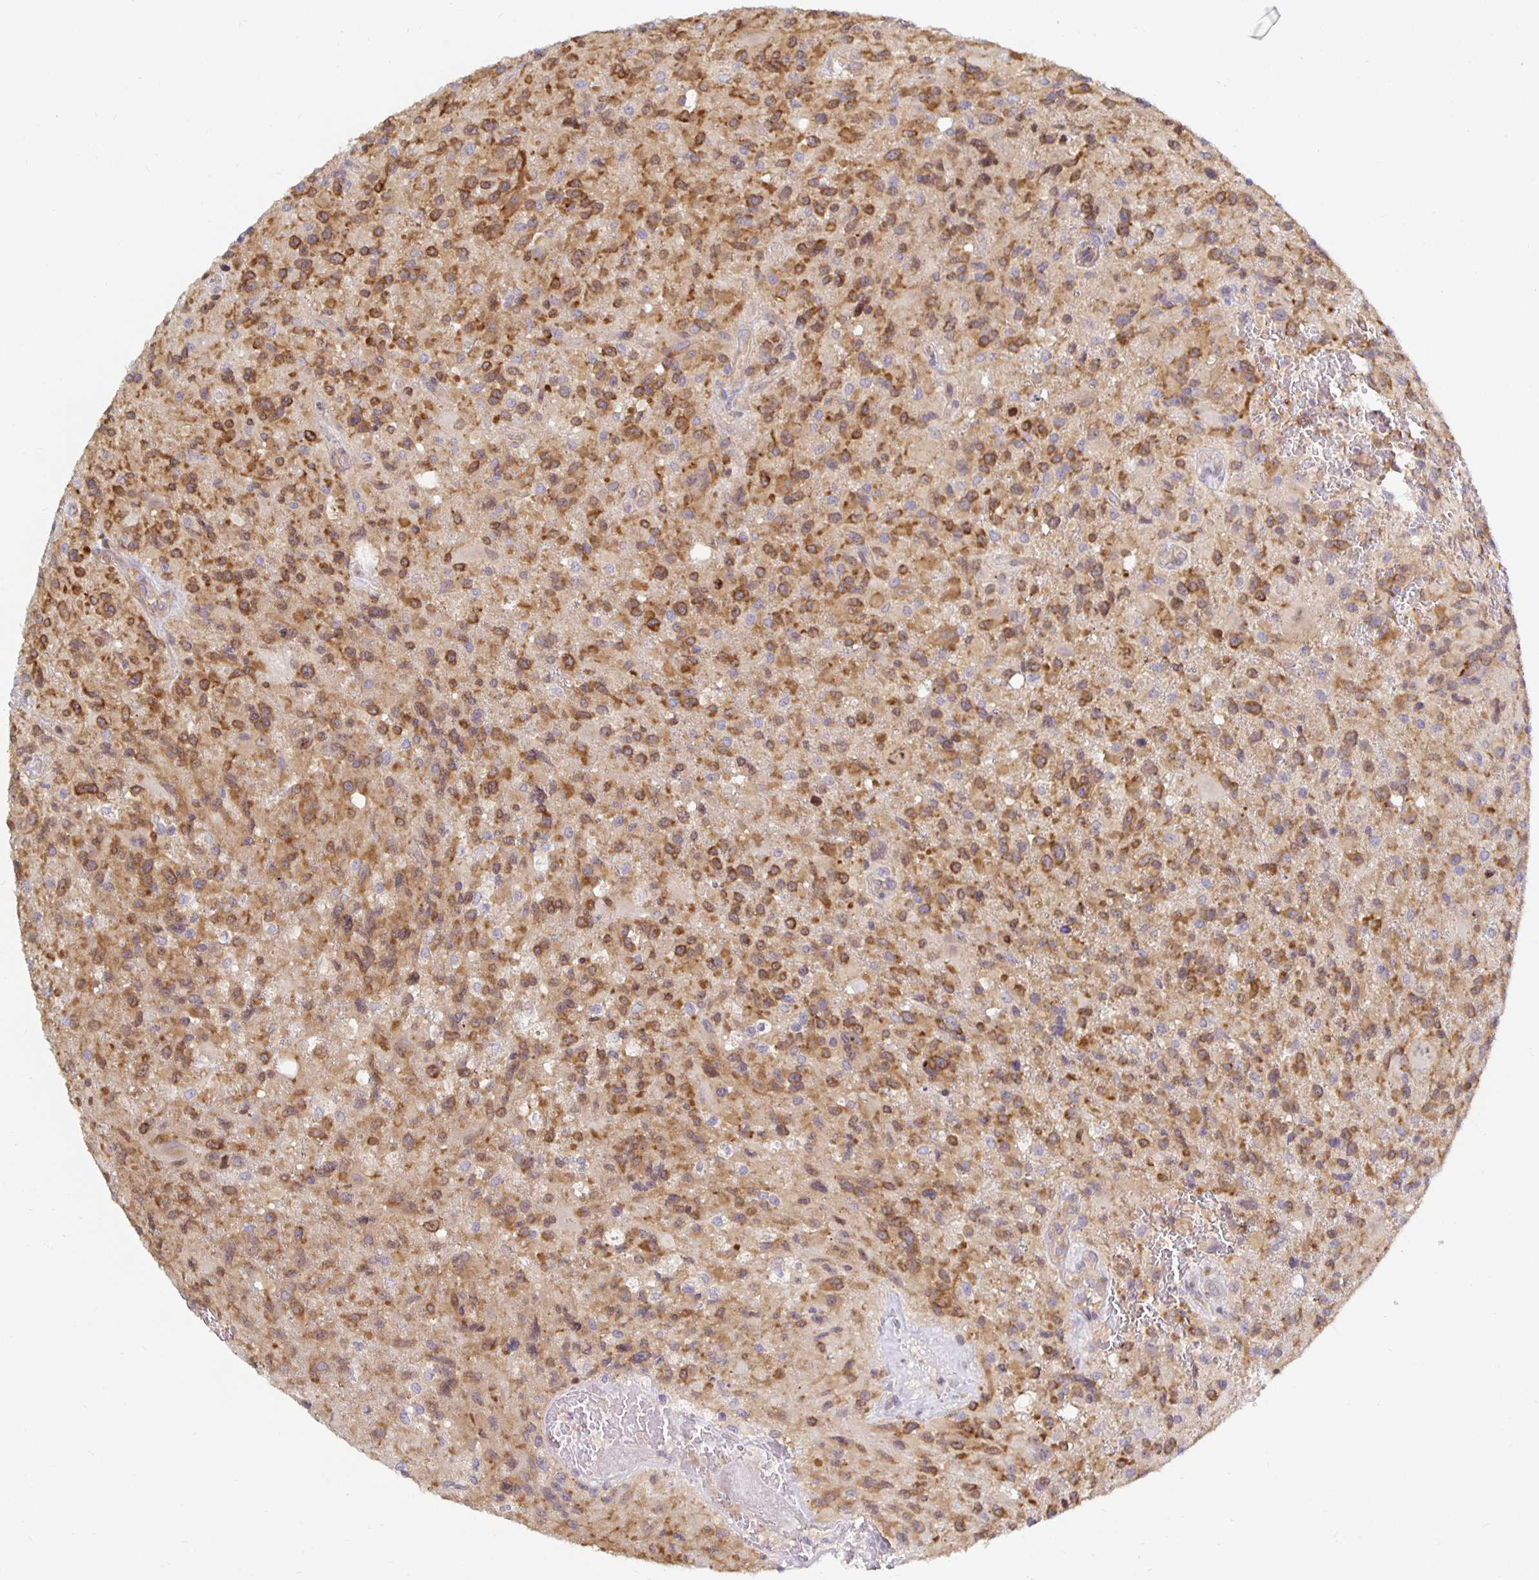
{"staining": {"intensity": "moderate", "quantity": ">75%", "location": "cytoplasmic/membranous"}, "tissue": "glioma", "cell_type": "Tumor cells", "image_type": "cancer", "snomed": [{"axis": "morphology", "description": "Glioma, malignant, High grade"}, {"axis": "topography", "description": "Brain"}], "caption": "Protein expression analysis of human glioma reveals moderate cytoplasmic/membranous positivity in about >75% of tumor cells.", "gene": "PDAP1", "patient": {"sex": "male", "age": 63}}